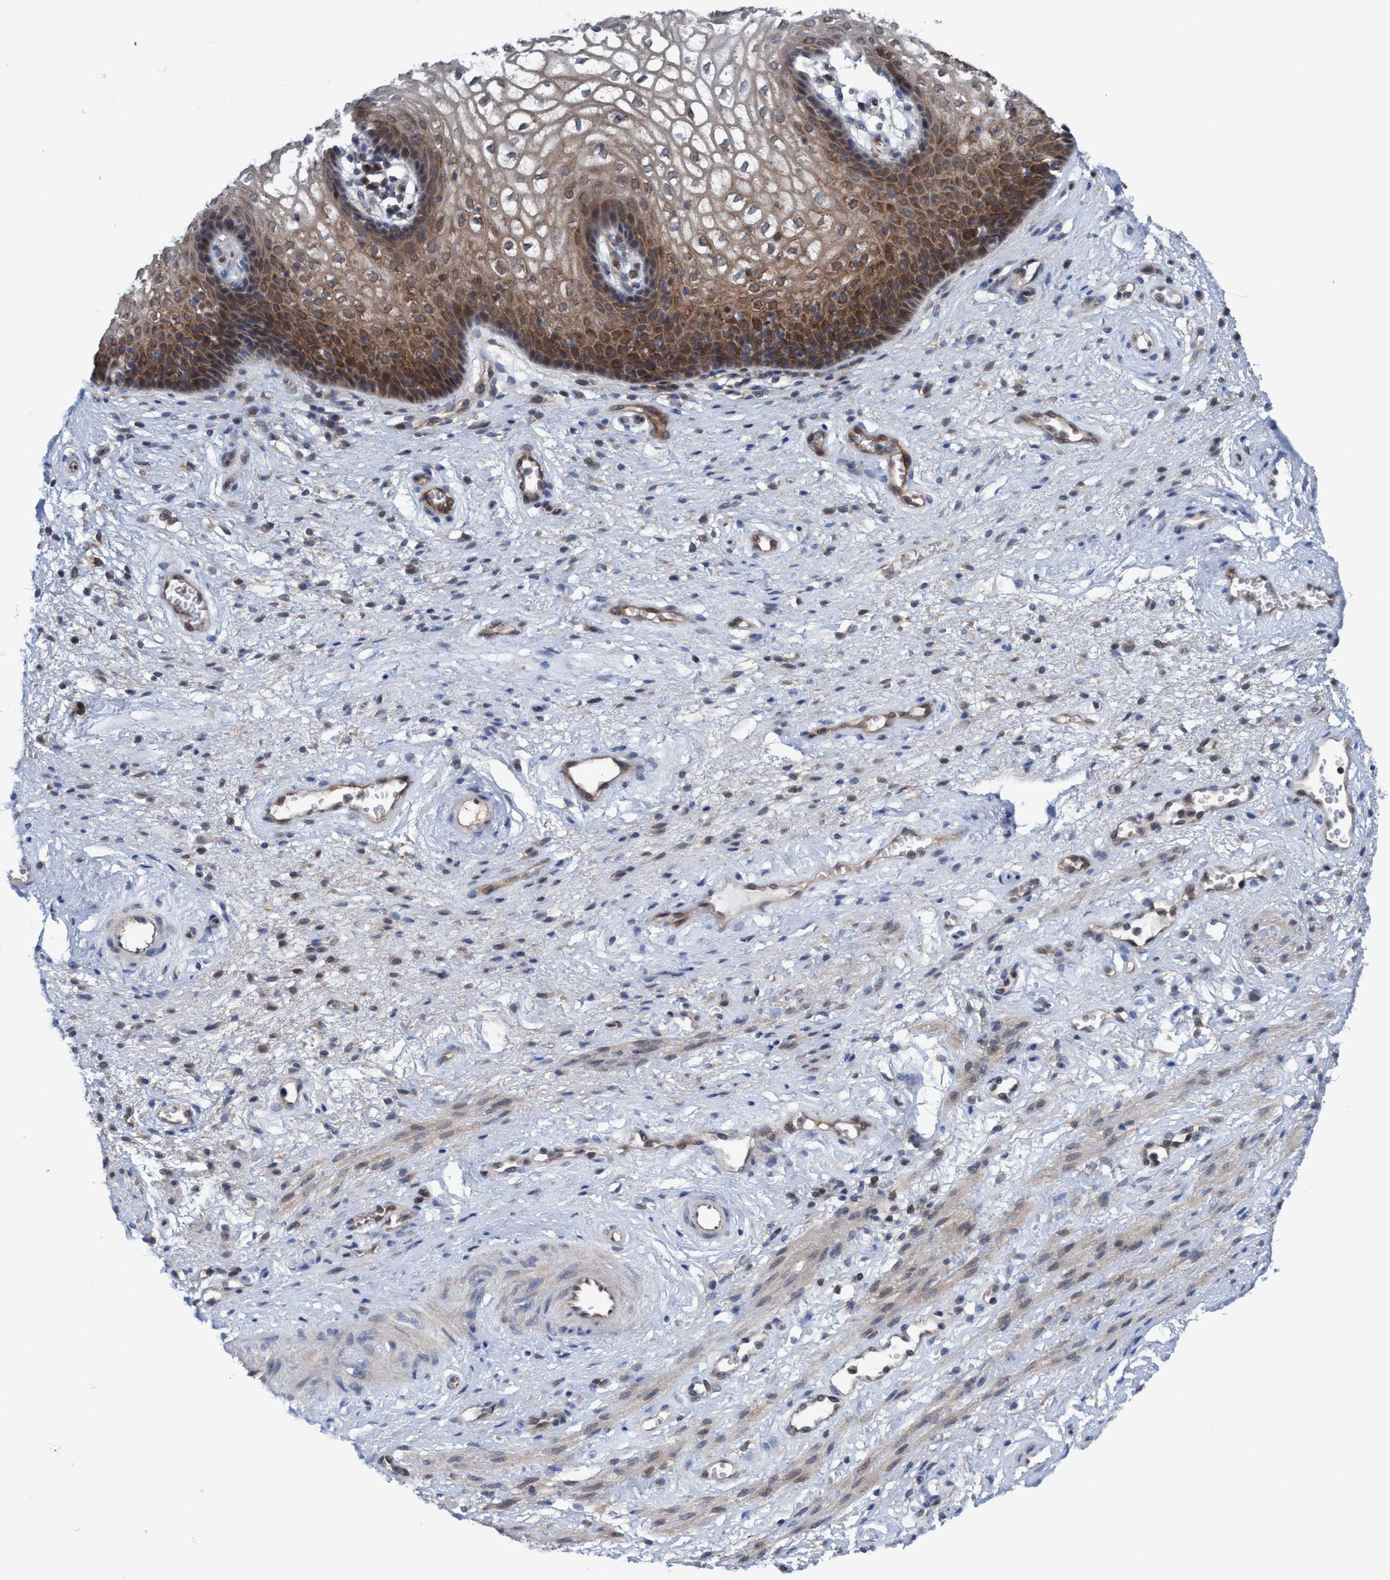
{"staining": {"intensity": "moderate", "quantity": ">75%", "location": "cytoplasmic/membranous,nuclear"}, "tissue": "vagina", "cell_type": "Squamous epithelial cells", "image_type": "normal", "snomed": [{"axis": "morphology", "description": "Normal tissue, NOS"}, {"axis": "topography", "description": "Vagina"}], "caption": "Protein expression analysis of benign human vagina reveals moderate cytoplasmic/membranous,nuclear positivity in about >75% of squamous epithelial cells. Using DAB (brown) and hematoxylin (blue) stains, captured at high magnification using brightfield microscopy.", "gene": "GLOD4", "patient": {"sex": "female", "age": 34}}